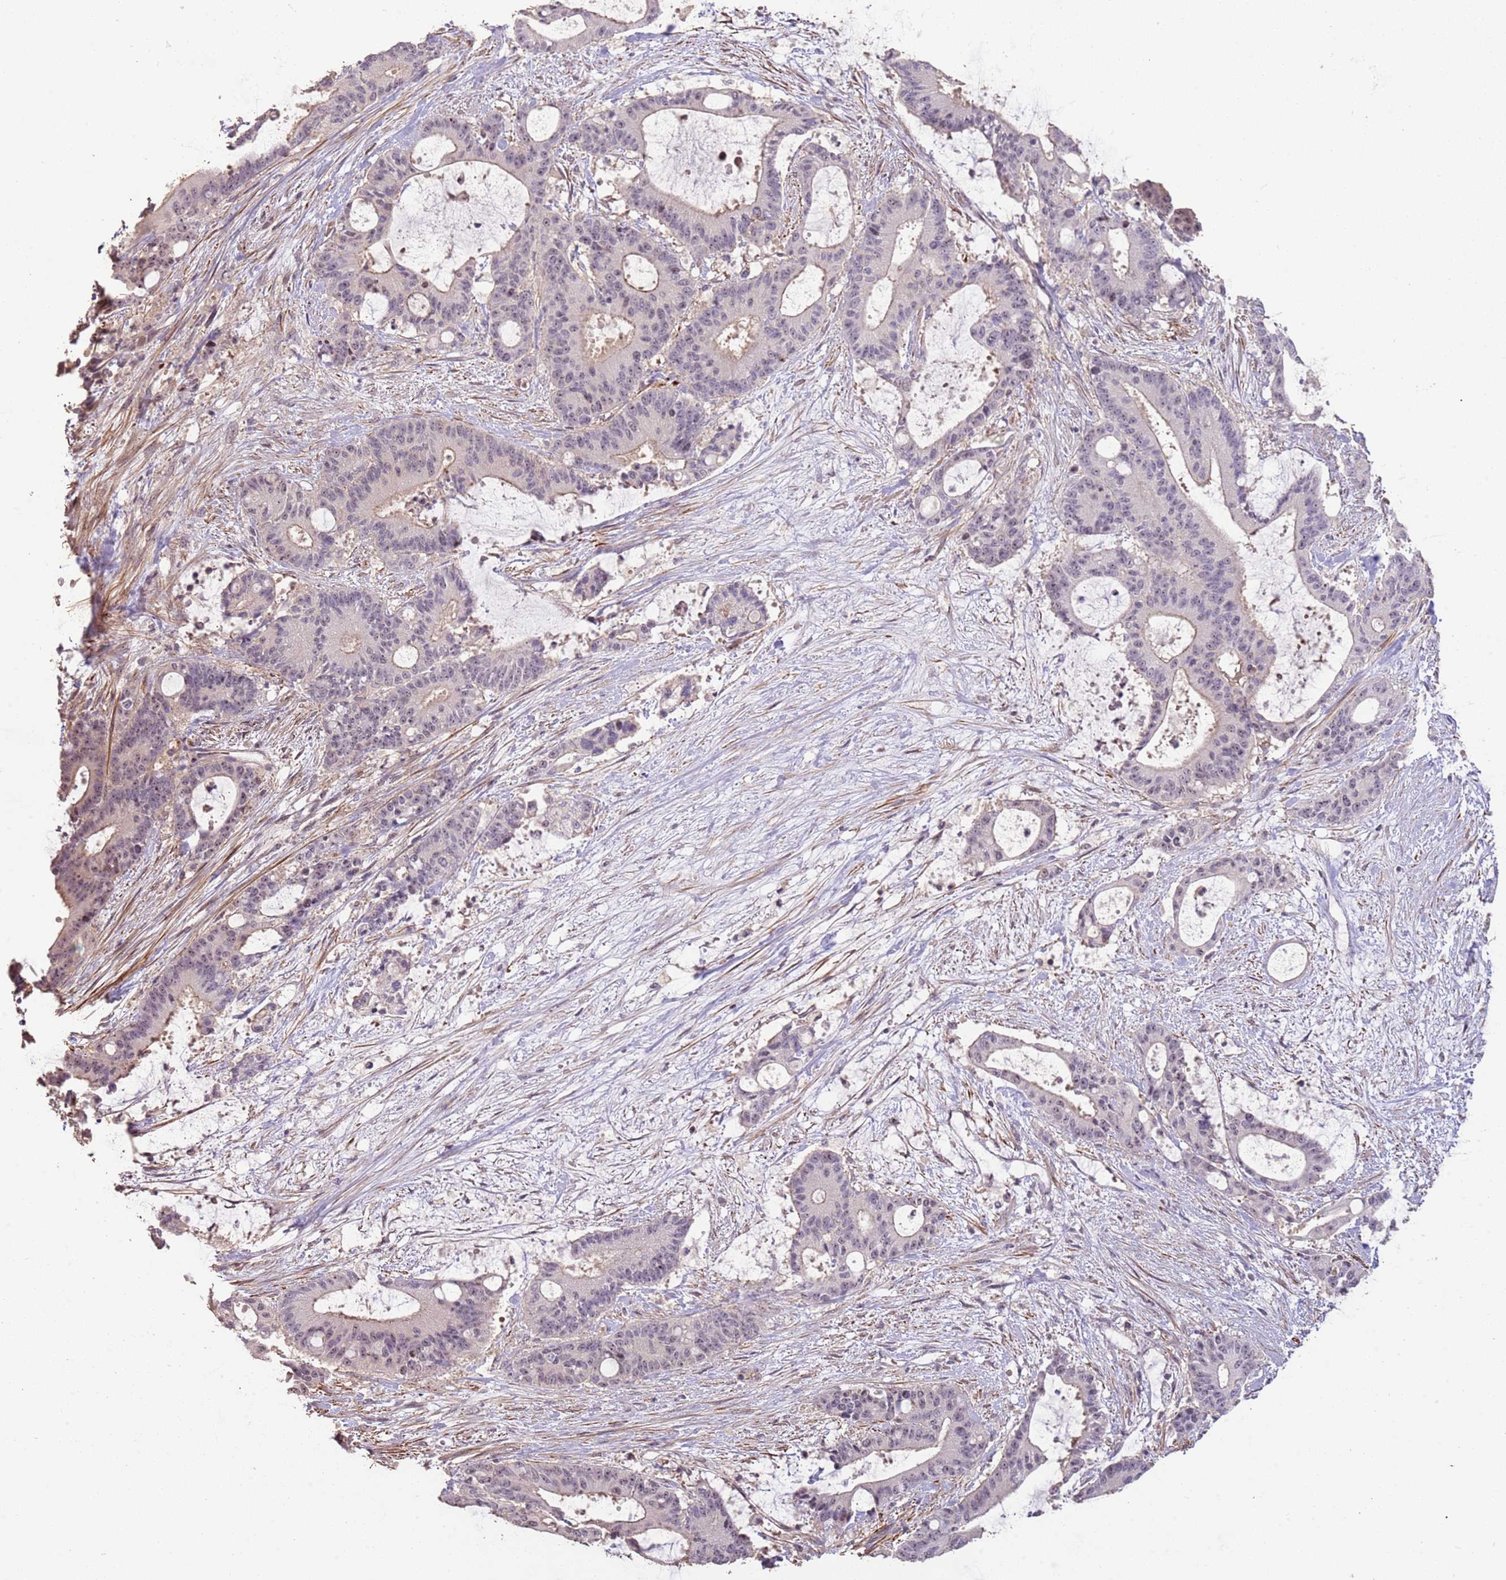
{"staining": {"intensity": "weak", "quantity": "<25%", "location": "nuclear"}, "tissue": "liver cancer", "cell_type": "Tumor cells", "image_type": "cancer", "snomed": [{"axis": "morphology", "description": "Normal tissue, NOS"}, {"axis": "morphology", "description": "Cholangiocarcinoma"}, {"axis": "topography", "description": "Liver"}, {"axis": "topography", "description": "Peripheral nerve tissue"}], "caption": "The micrograph reveals no staining of tumor cells in liver cancer (cholangiocarcinoma). (Immunohistochemistry (ihc), brightfield microscopy, high magnification).", "gene": "ADTRP", "patient": {"sex": "female", "age": 73}}